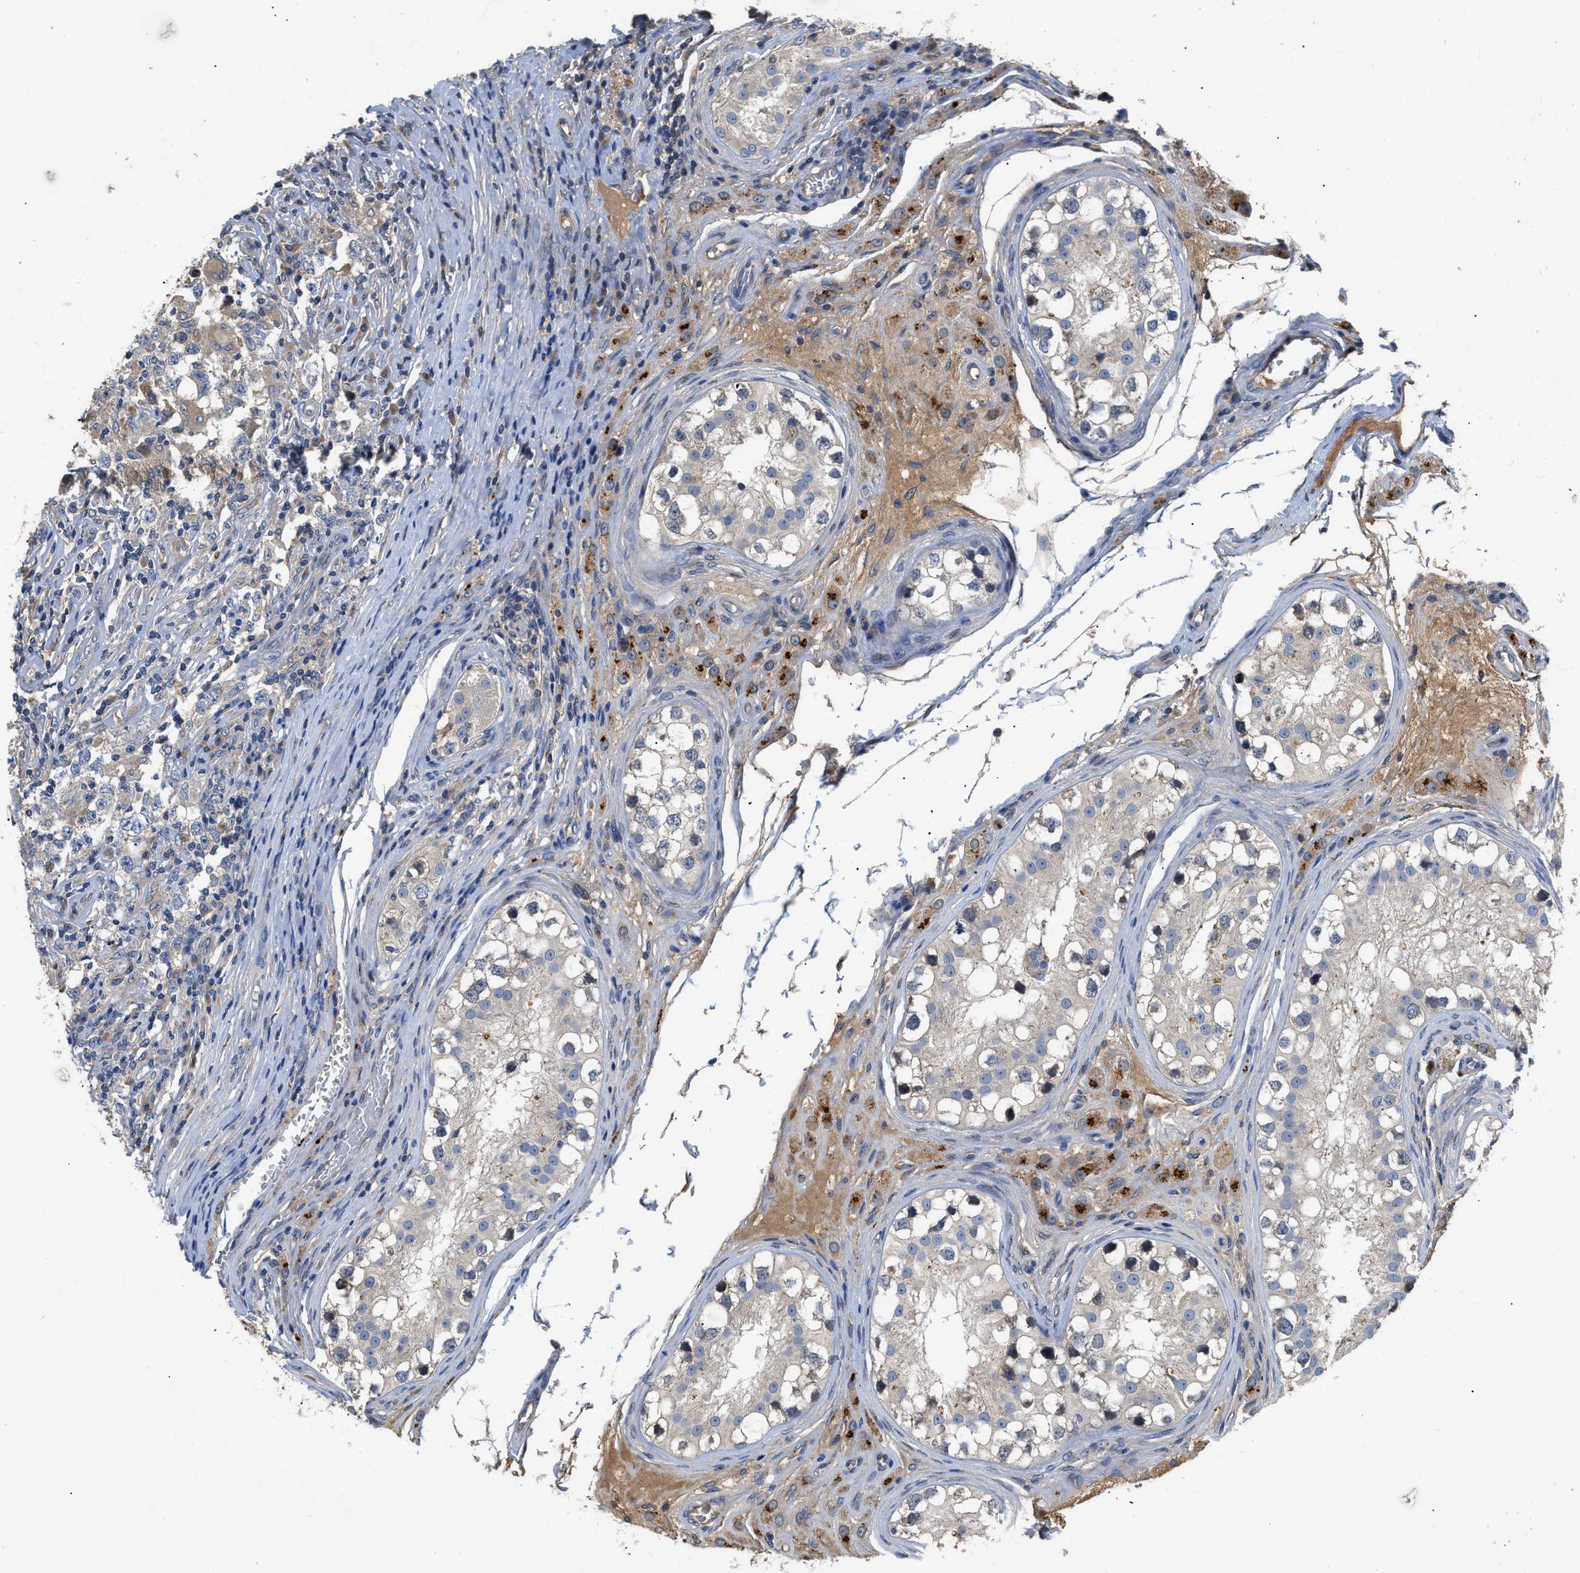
{"staining": {"intensity": "weak", "quantity": "<25%", "location": "cytoplasmic/membranous"}, "tissue": "testis cancer", "cell_type": "Tumor cells", "image_type": "cancer", "snomed": [{"axis": "morphology", "description": "Carcinoma, Embryonal, NOS"}, {"axis": "topography", "description": "Testis"}], "caption": "Immunohistochemistry micrograph of testis embryonal carcinoma stained for a protein (brown), which exhibits no positivity in tumor cells.", "gene": "SIK2", "patient": {"sex": "male", "age": 21}}